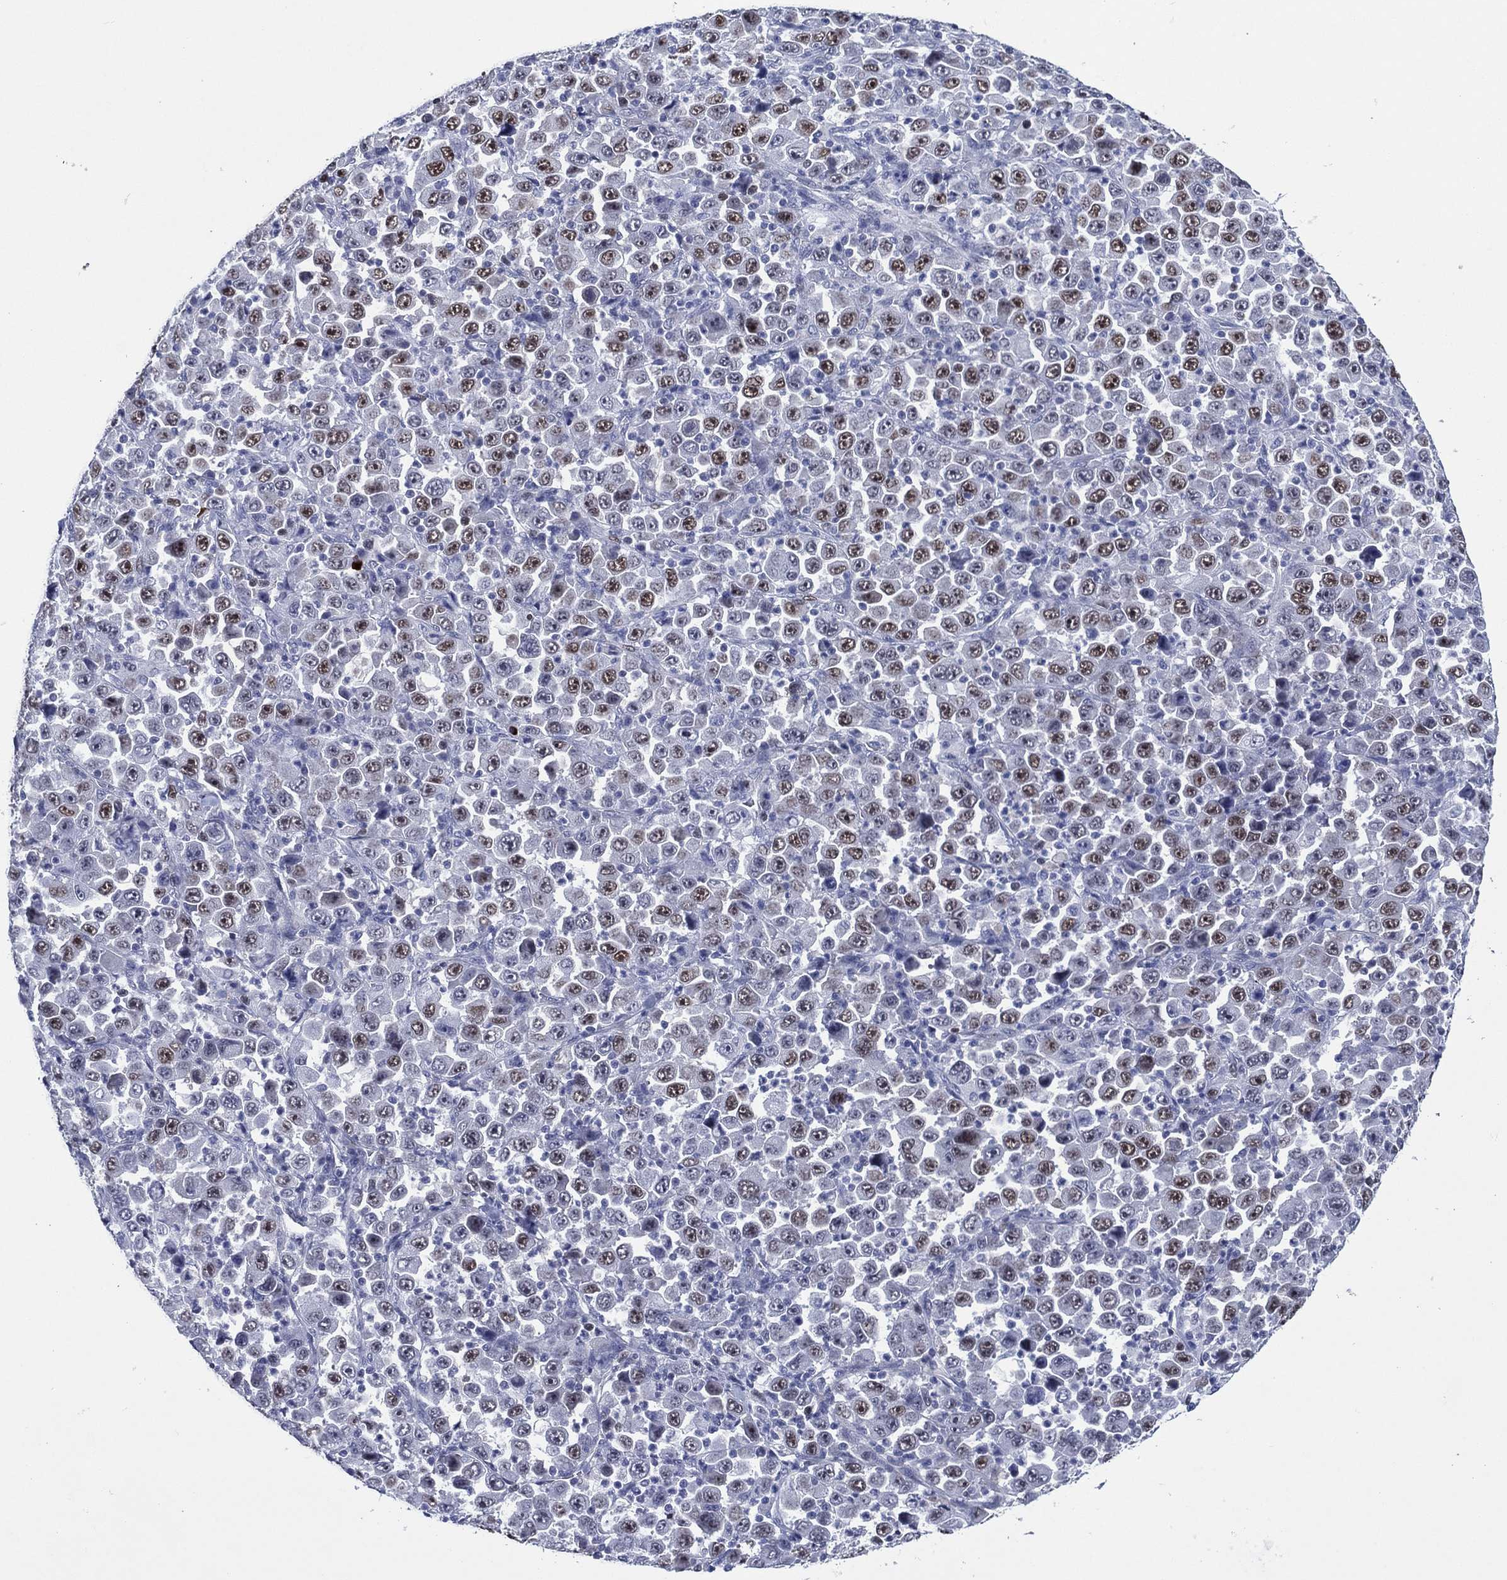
{"staining": {"intensity": "strong", "quantity": "<25%", "location": "nuclear"}, "tissue": "stomach cancer", "cell_type": "Tumor cells", "image_type": "cancer", "snomed": [{"axis": "morphology", "description": "Normal tissue, NOS"}, {"axis": "morphology", "description": "Adenocarcinoma, NOS"}, {"axis": "topography", "description": "Stomach, upper"}, {"axis": "topography", "description": "Stomach"}], "caption": "This photomicrograph shows stomach cancer (adenocarcinoma) stained with IHC to label a protein in brown. The nuclear of tumor cells show strong positivity for the protein. Nuclei are counter-stained blue.", "gene": "GATA6", "patient": {"sex": "male", "age": 59}}